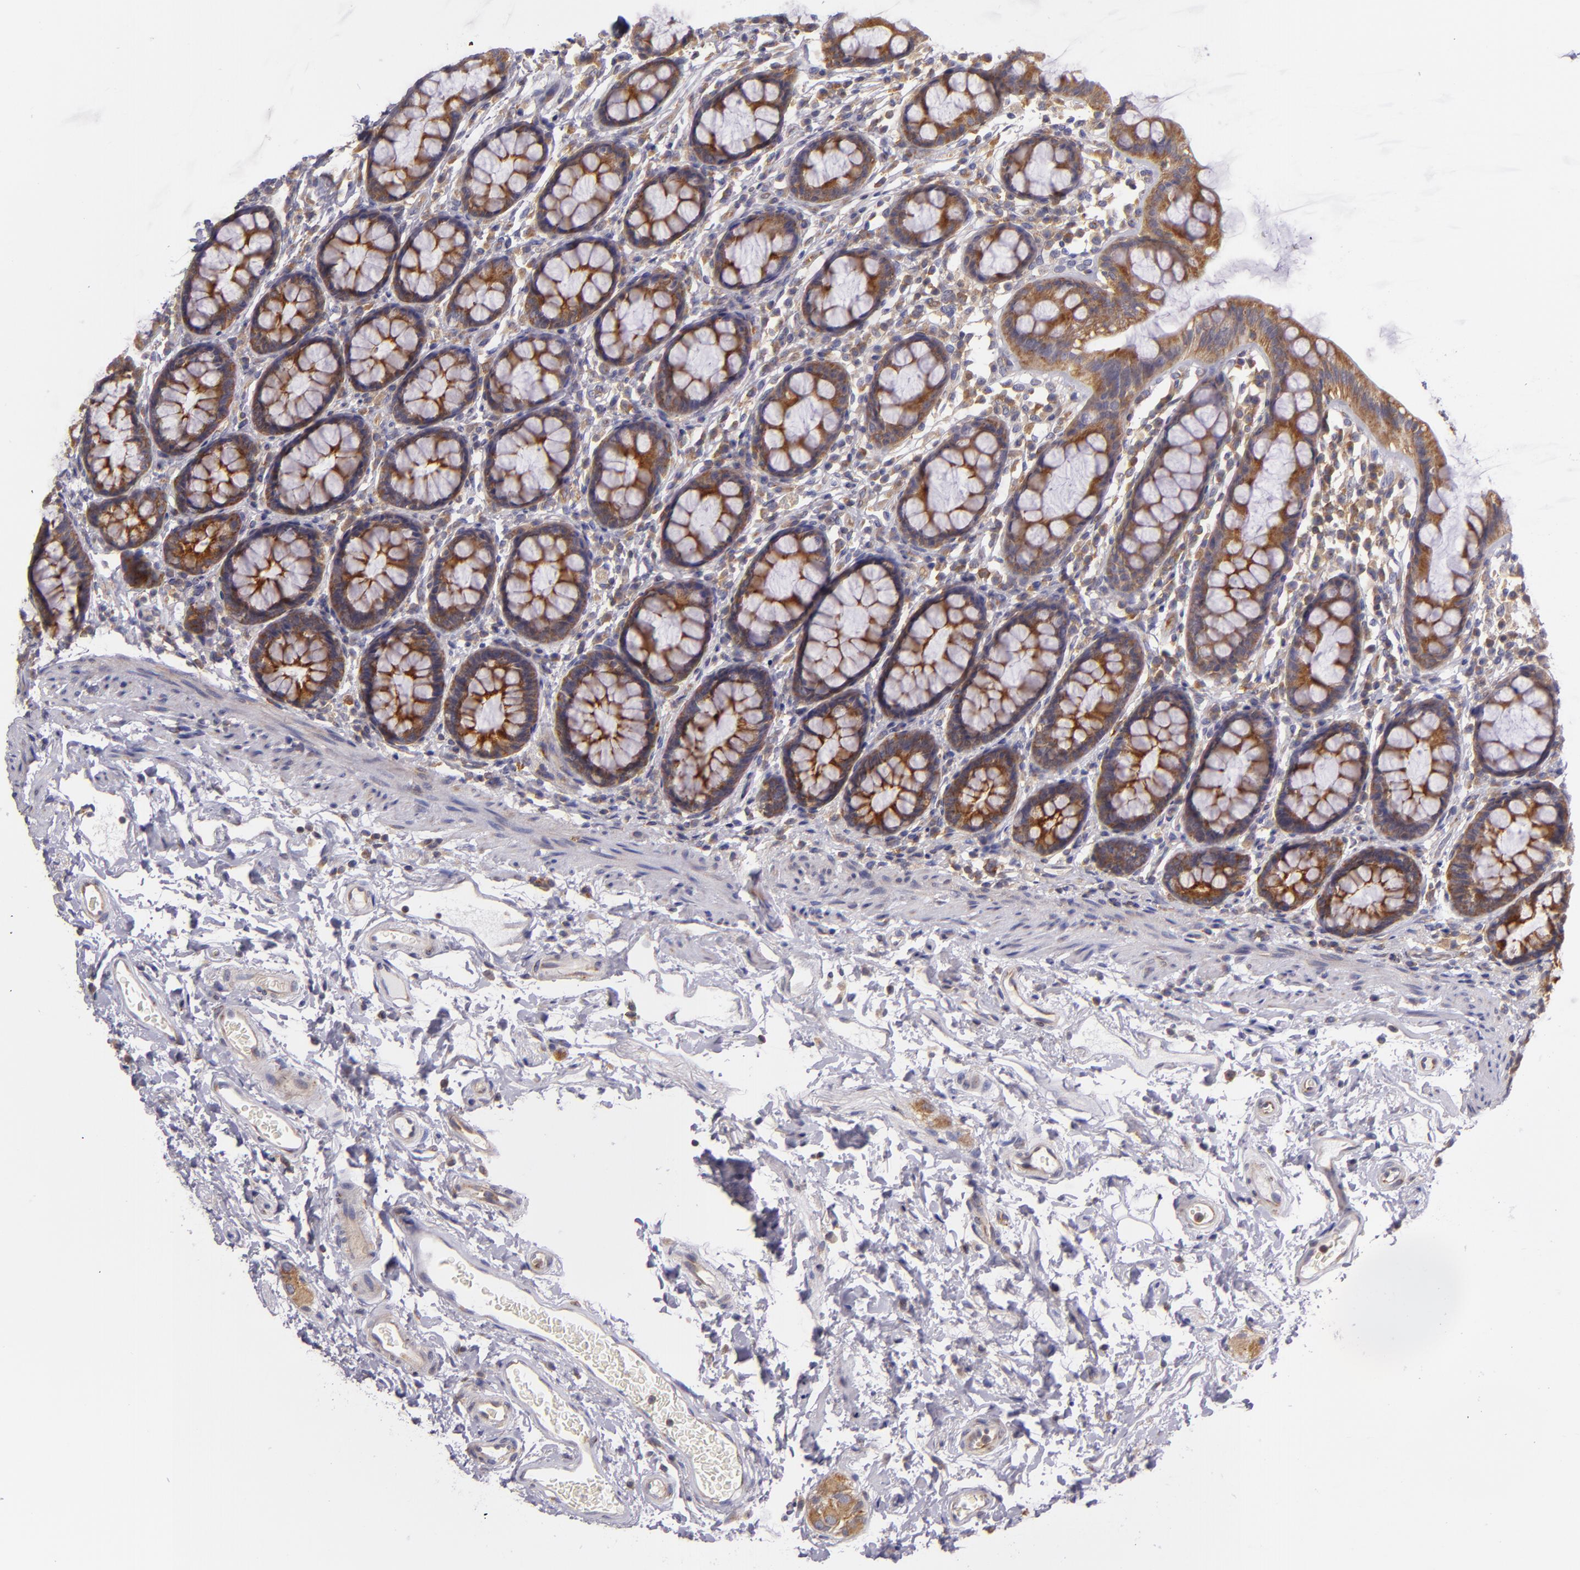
{"staining": {"intensity": "moderate", "quantity": ">75%", "location": "cytoplasmic/membranous"}, "tissue": "rectum", "cell_type": "Glandular cells", "image_type": "normal", "snomed": [{"axis": "morphology", "description": "Normal tissue, NOS"}, {"axis": "topography", "description": "Rectum"}], "caption": "Immunohistochemical staining of normal human rectum exhibits medium levels of moderate cytoplasmic/membranous positivity in about >75% of glandular cells.", "gene": "UPF3B", "patient": {"sex": "male", "age": 92}}